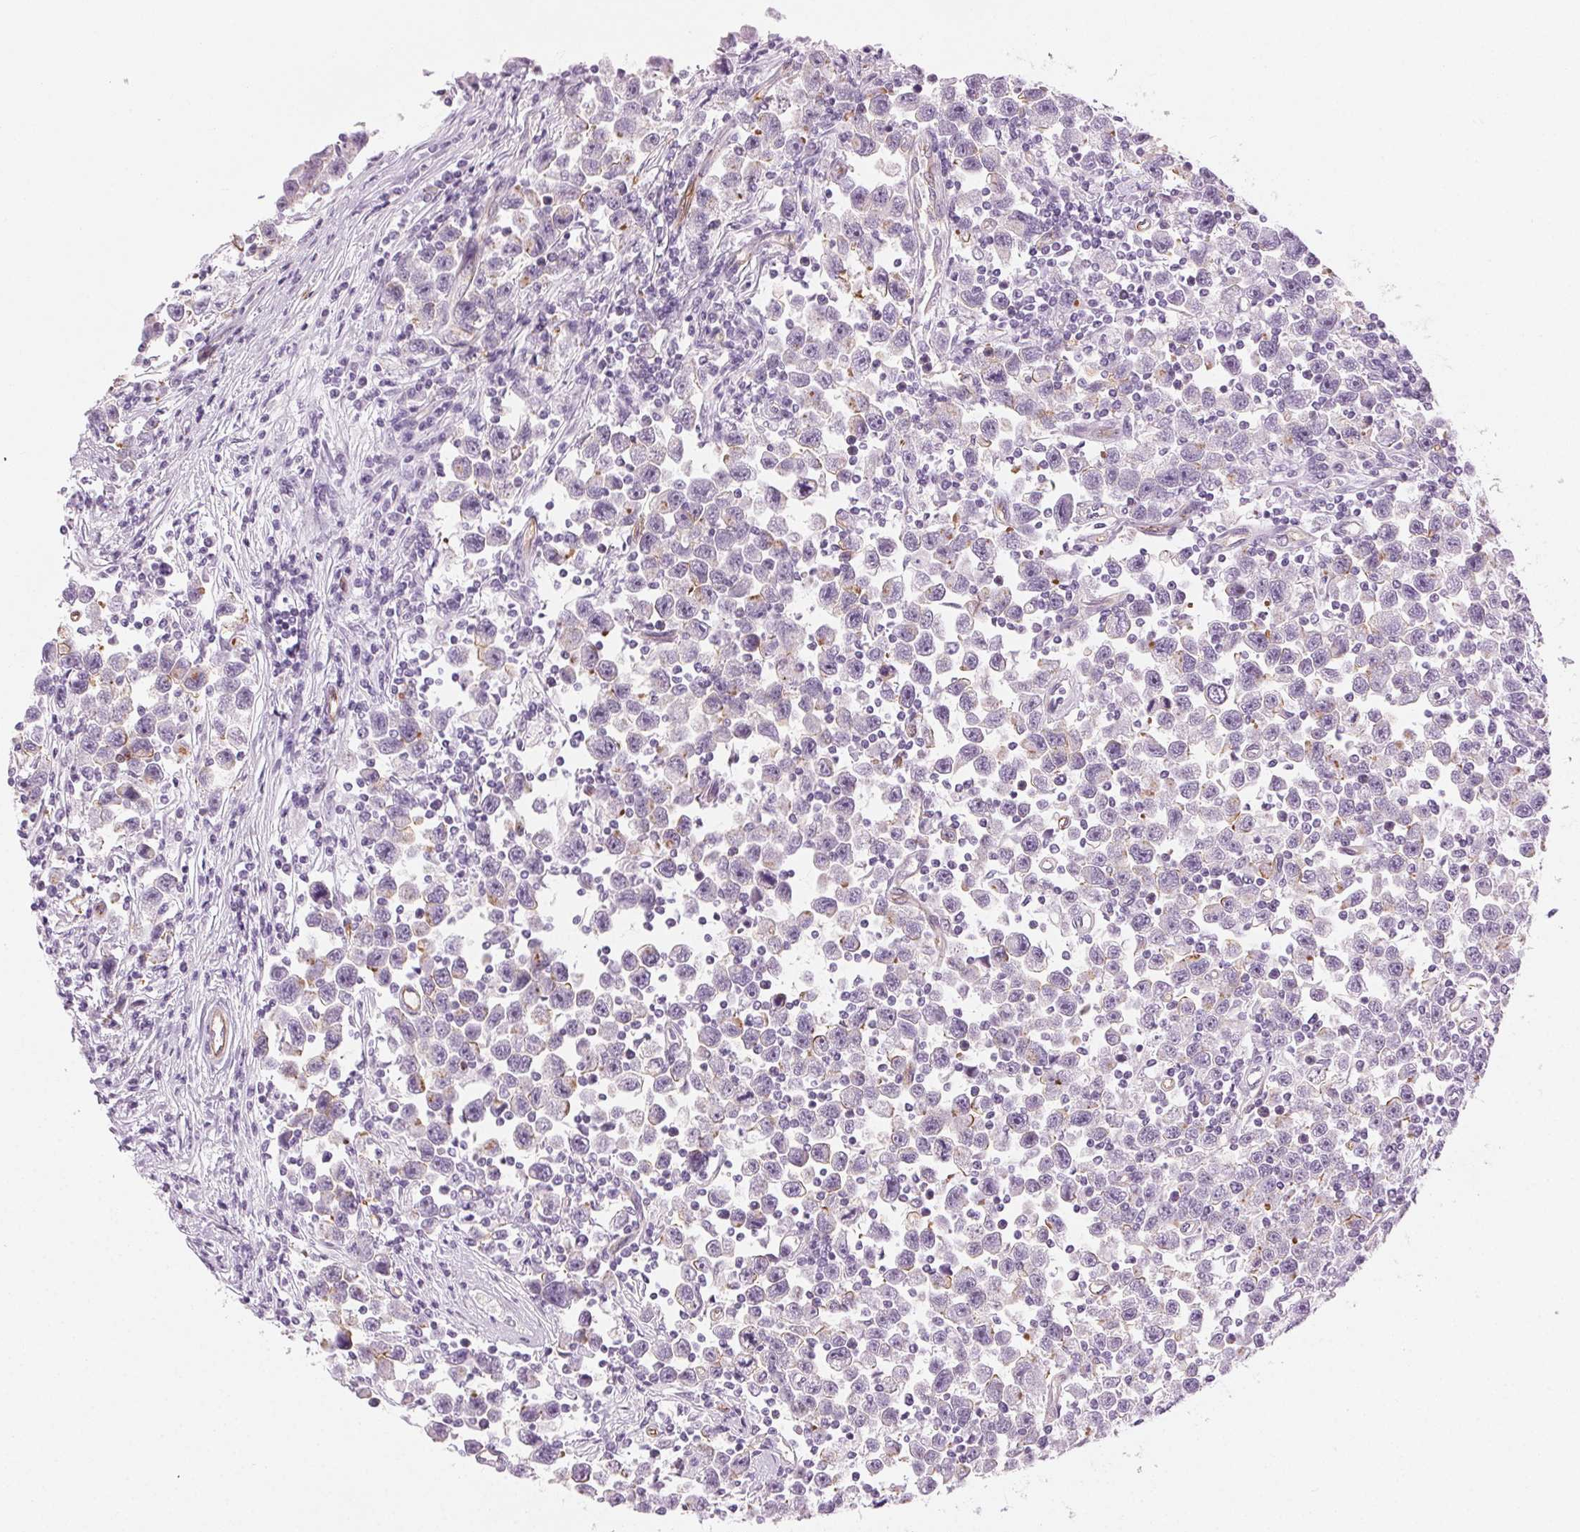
{"staining": {"intensity": "negative", "quantity": "none", "location": "none"}, "tissue": "testis cancer", "cell_type": "Tumor cells", "image_type": "cancer", "snomed": [{"axis": "morphology", "description": "Seminoma, NOS"}, {"axis": "topography", "description": "Testis"}], "caption": "IHC micrograph of neoplastic tissue: seminoma (testis) stained with DAB reveals no significant protein expression in tumor cells.", "gene": "AIF1L", "patient": {"sex": "male", "age": 31}}